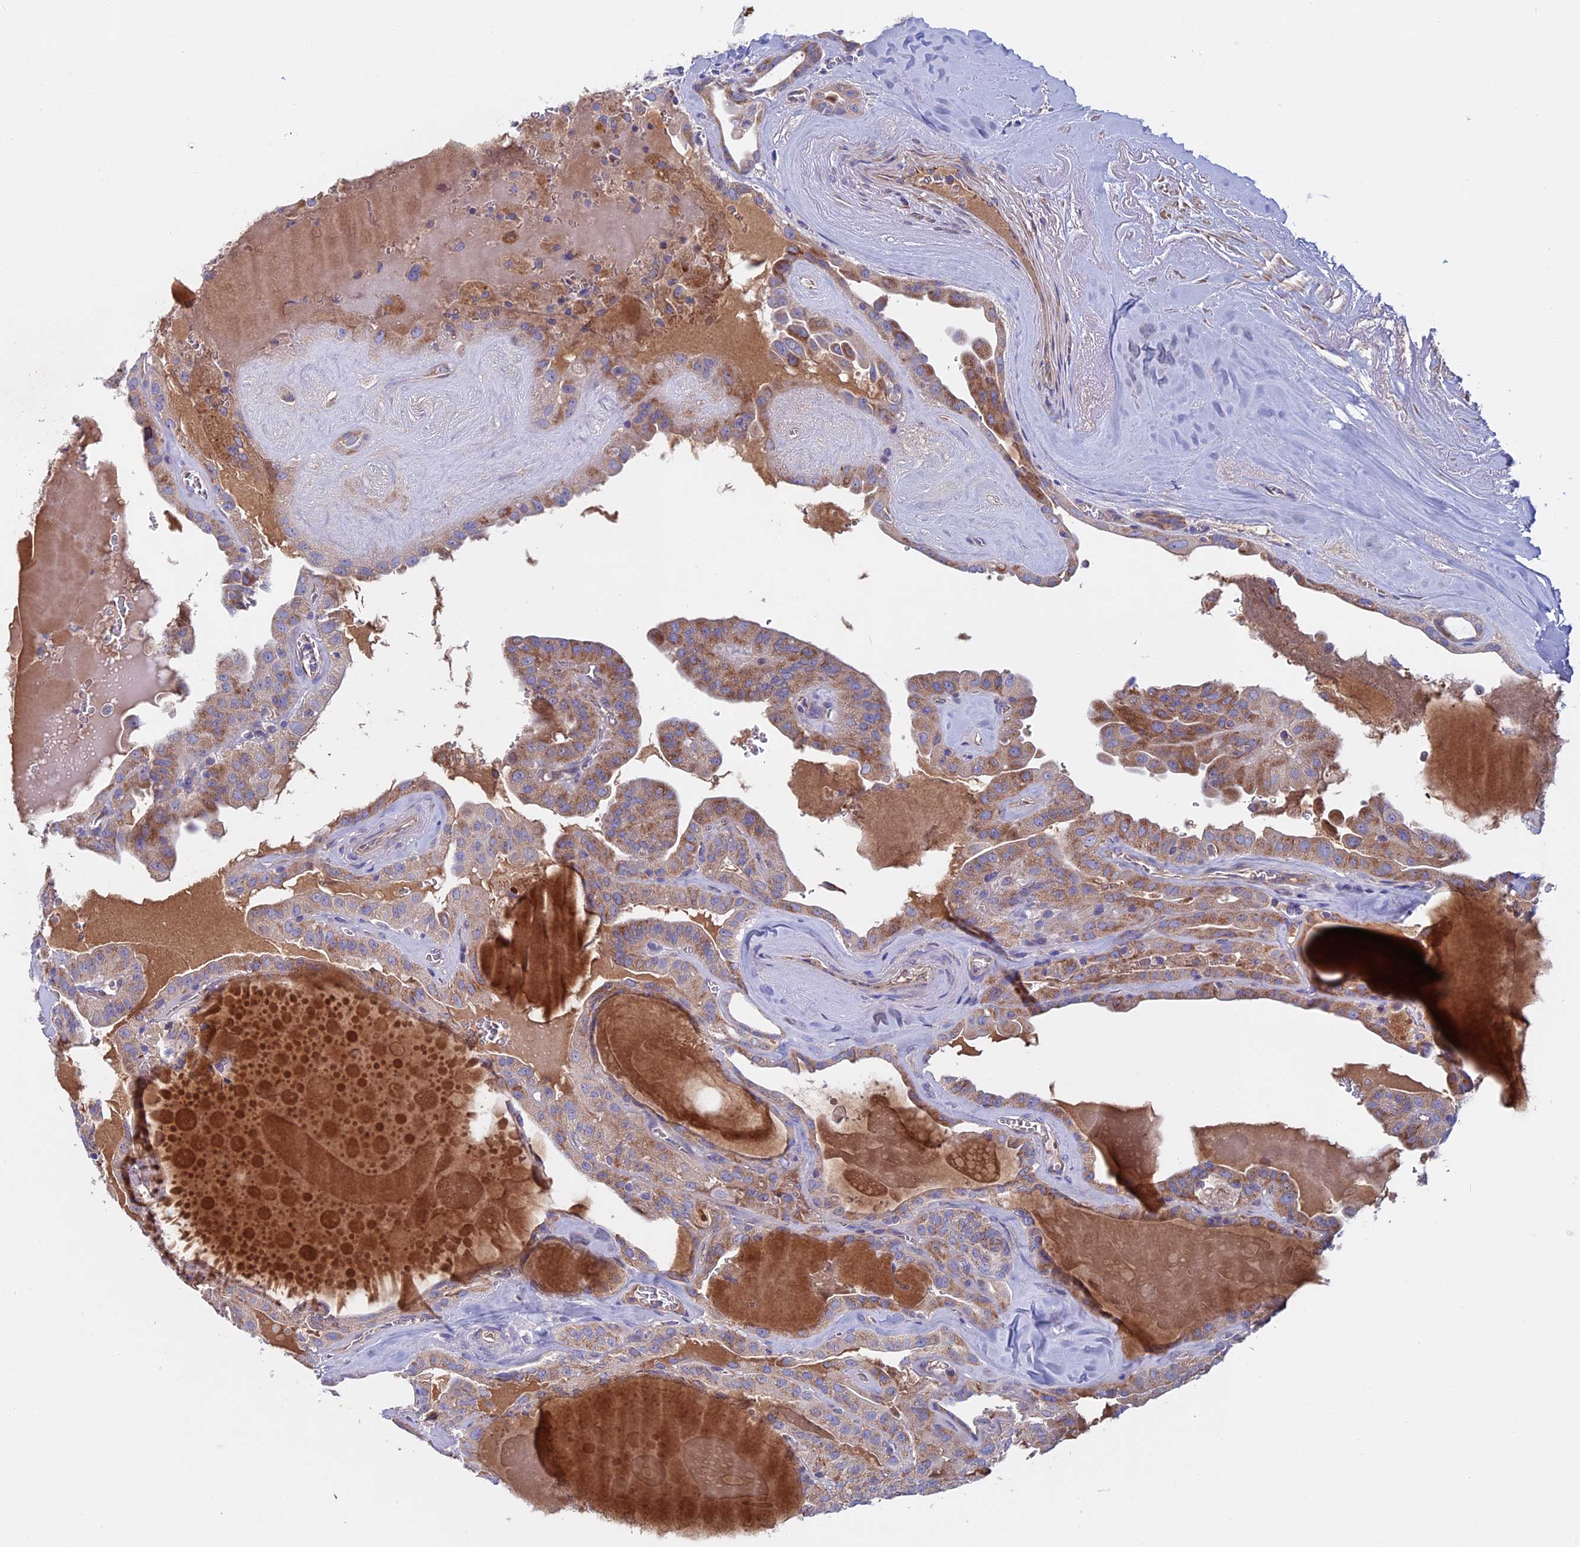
{"staining": {"intensity": "moderate", "quantity": ">75%", "location": "cytoplasmic/membranous"}, "tissue": "thyroid cancer", "cell_type": "Tumor cells", "image_type": "cancer", "snomed": [{"axis": "morphology", "description": "Papillary adenocarcinoma, NOS"}, {"axis": "topography", "description": "Thyroid gland"}], "caption": "DAB (3,3'-diaminobenzidine) immunohistochemical staining of papillary adenocarcinoma (thyroid) reveals moderate cytoplasmic/membranous protein expression in approximately >75% of tumor cells.", "gene": "SLC15A5", "patient": {"sex": "male", "age": 52}}